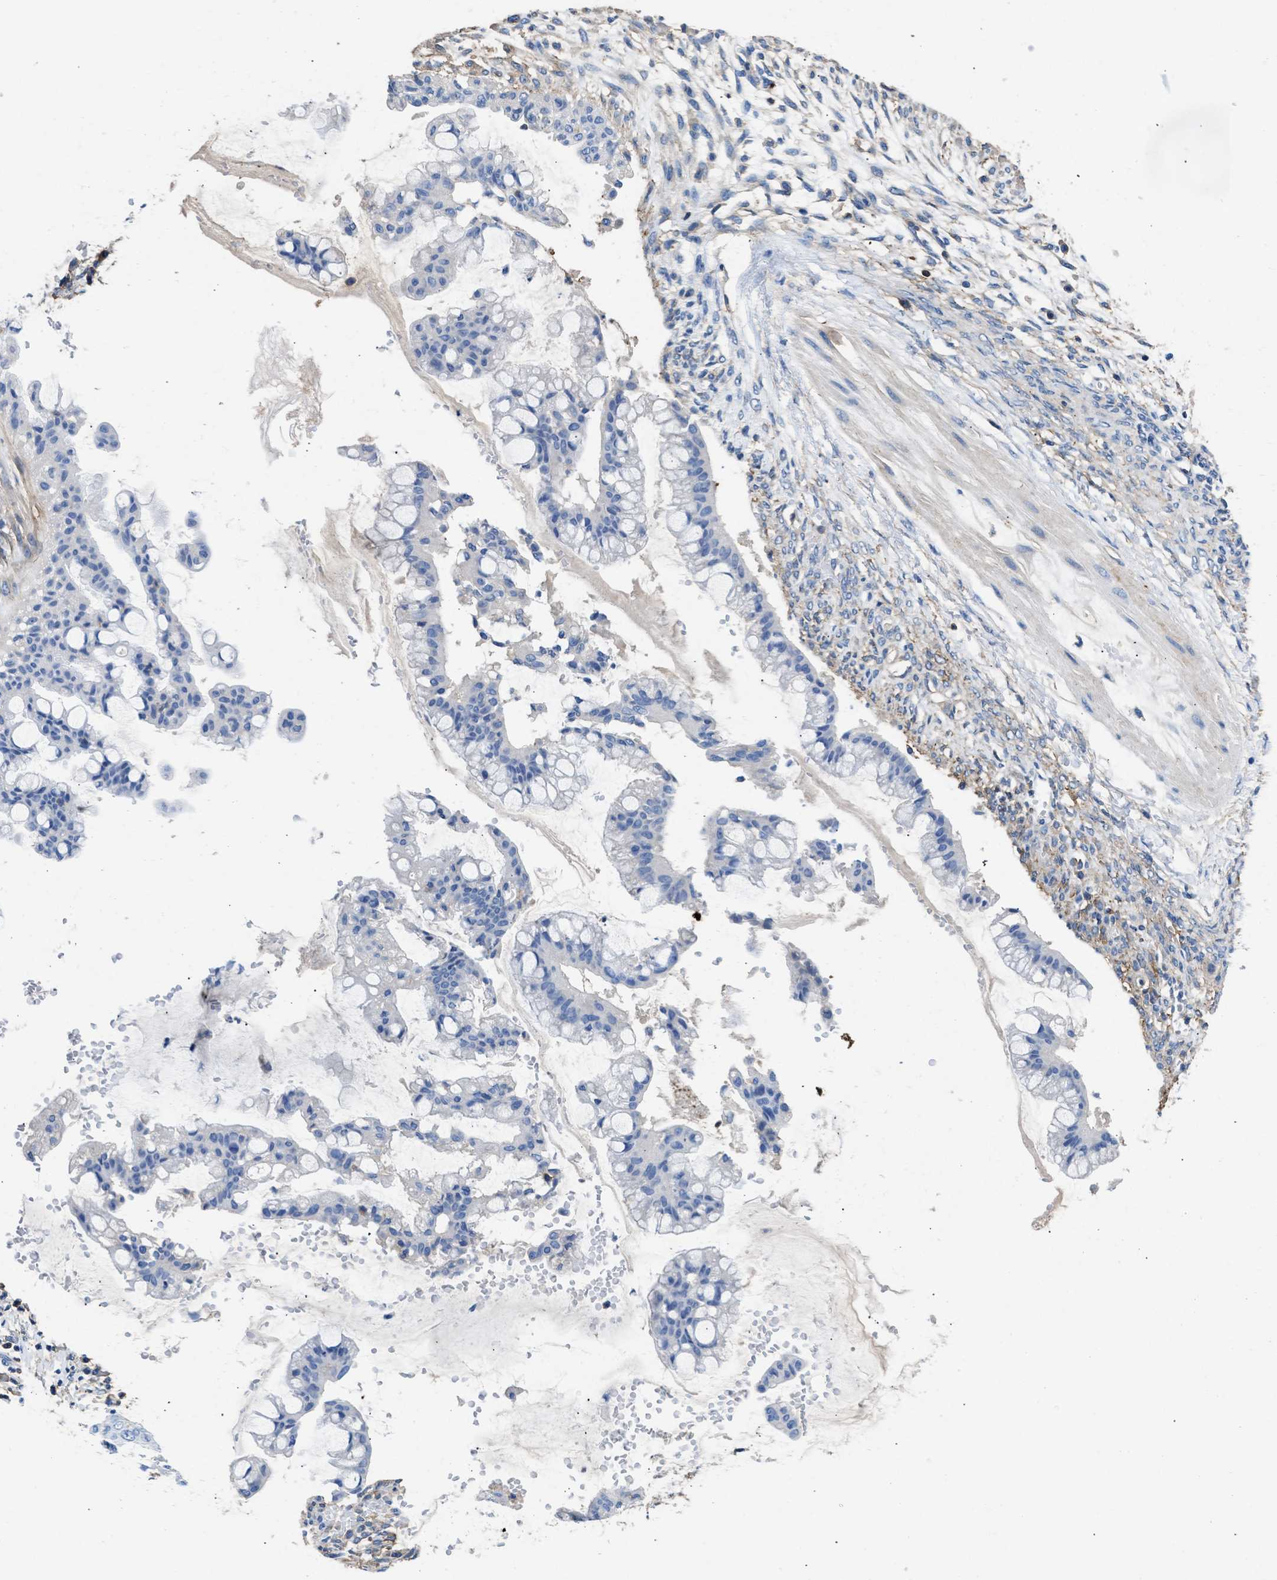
{"staining": {"intensity": "negative", "quantity": "none", "location": "none"}, "tissue": "ovarian cancer", "cell_type": "Tumor cells", "image_type": "cancer", "snomed": [{"axis": "morphology", "description": "Cystadenocarcinoma, mucinous, NOS"}, {"axis": "topography", "description": "Ovary"}], "caption": "Tumor cells show no significant protein positivity in ovarian cancer.", "gene": "KCNQ4", "patient": {"sex": "female", "age": 73}}